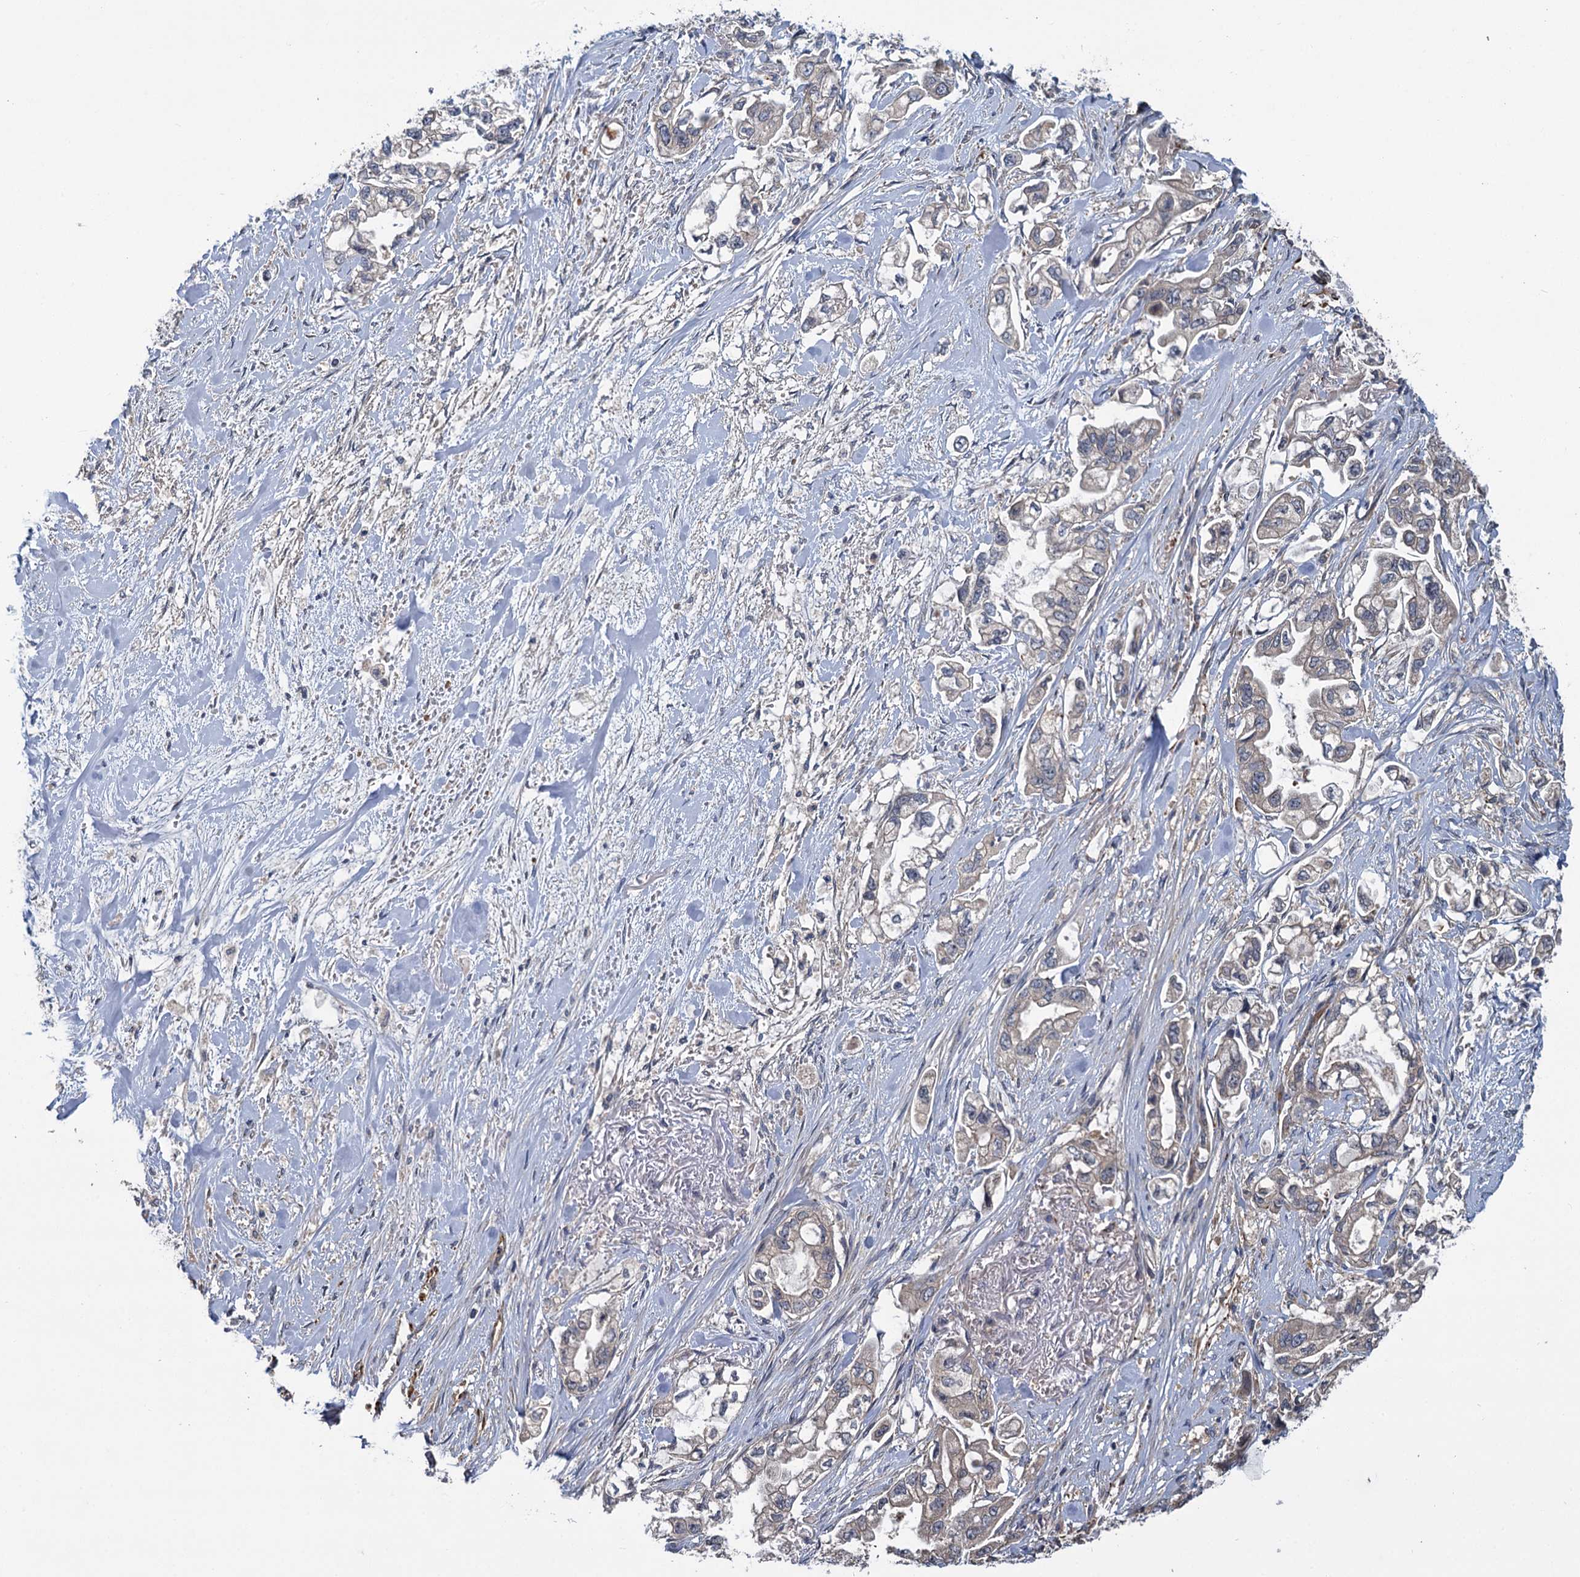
{"staining": {"intensity": "negative", "quantity": "none", "location": "none"}, "tissue": "stomach cancer", "cell_type": "Tumor cells", "image_type": "cancer", "snomed": [{"axis": "morphology", "description": "Adenocarcinoma, NOS"}, {"axis": "topography", "description": "Stomach"}], "caption": "This is an IHC micrograph of adenocarcinoma (stomach). There is no expression in tumor cells.", "gene": "PKN2", "patient": {"sex": "male", "age": 62}}